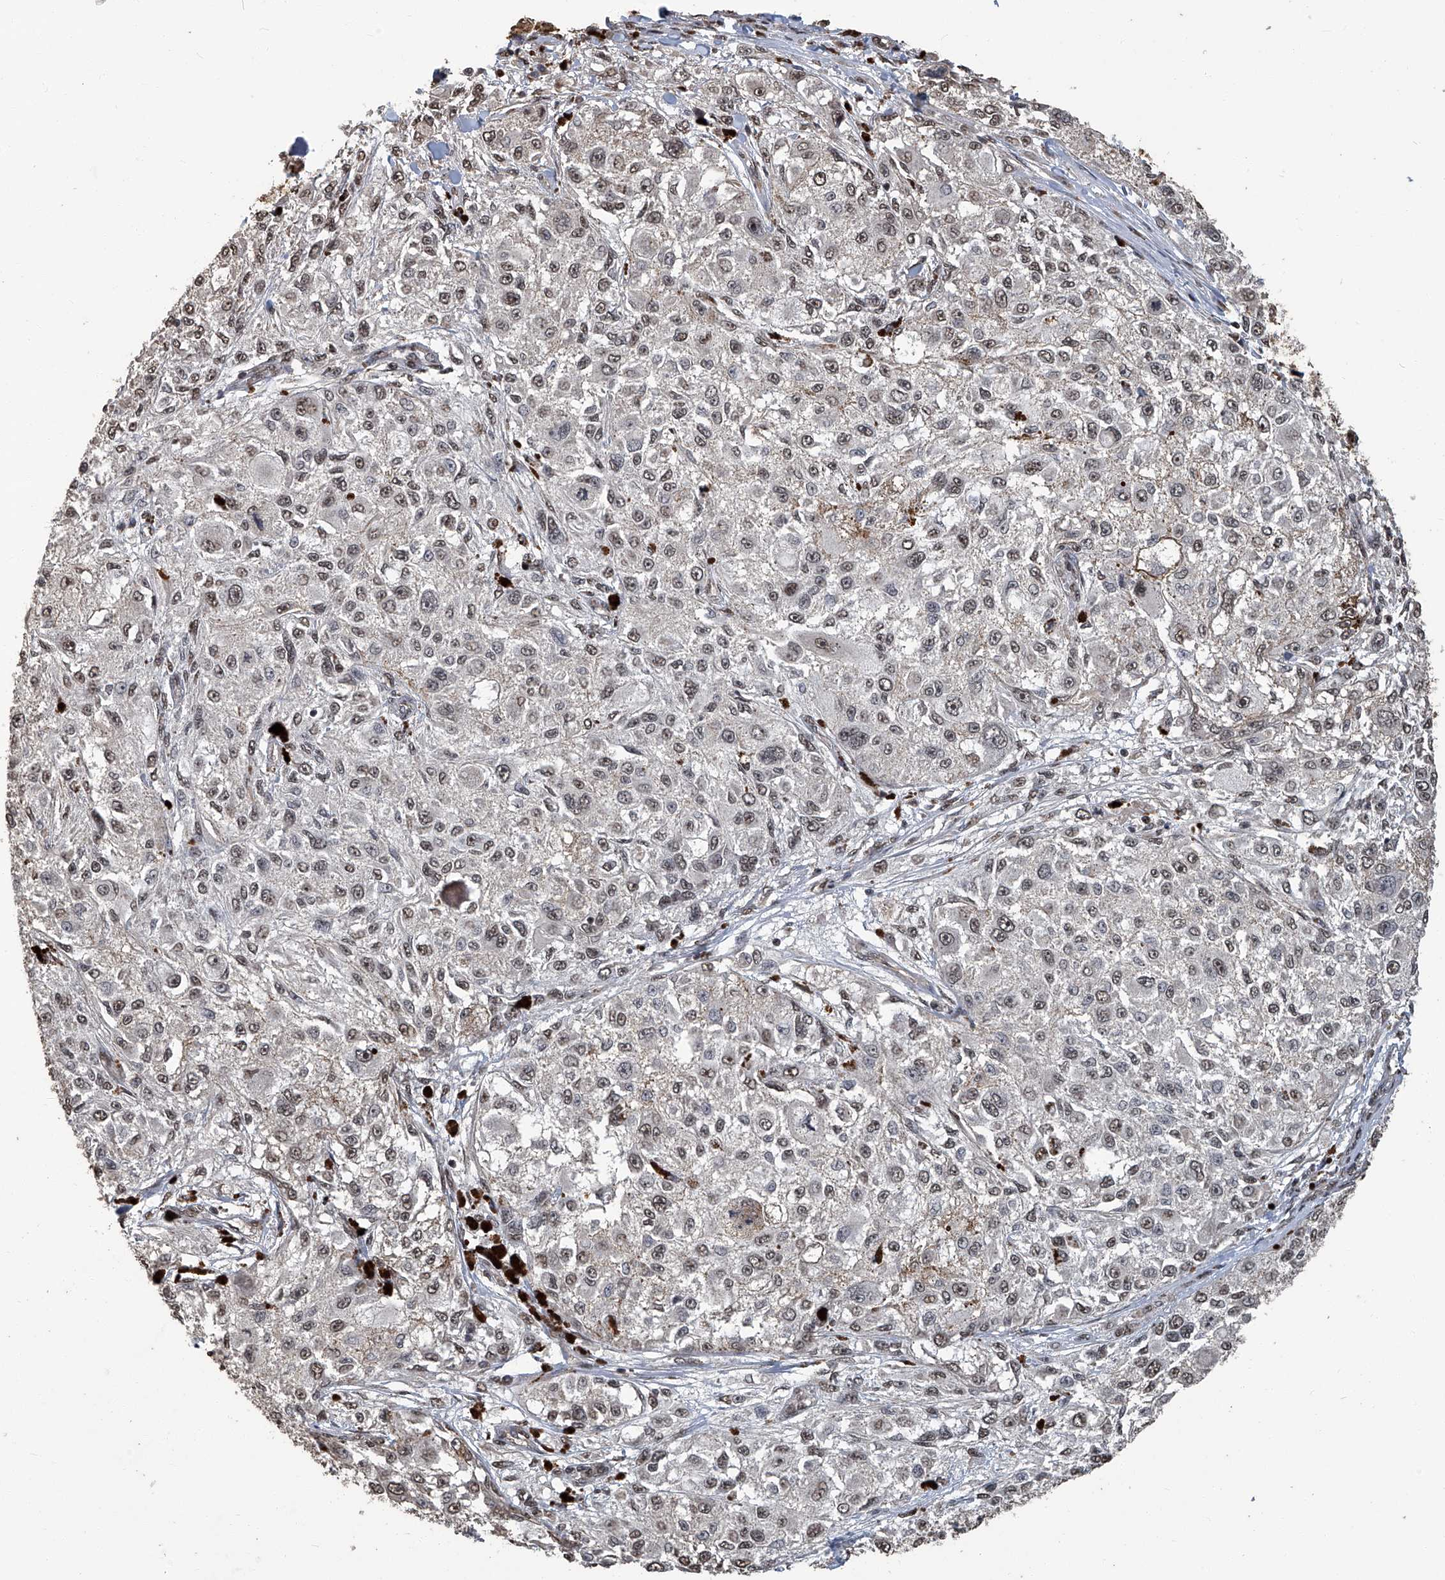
{"staining": {"intensity": "negative", "quantity": "none", "location": "none"}, "tissue": "melanoma", "cell_type": "Tumor cells", "image_type": "cancer", "snomed": [{"axis": "morphology", "description": "Necrosis, NOS"}, {"axis": "morphology", "description": "Malignant melanoma, NOS"}, {"axis": "topography", "description": "Skin"}], "caption": "Human malignant melanoma stained for a protein using immunohistochemistry (IHC) reveals no staining in tumor cells.", "gene": "GPR132", "patient": {"sex": "female", "age": 87}}